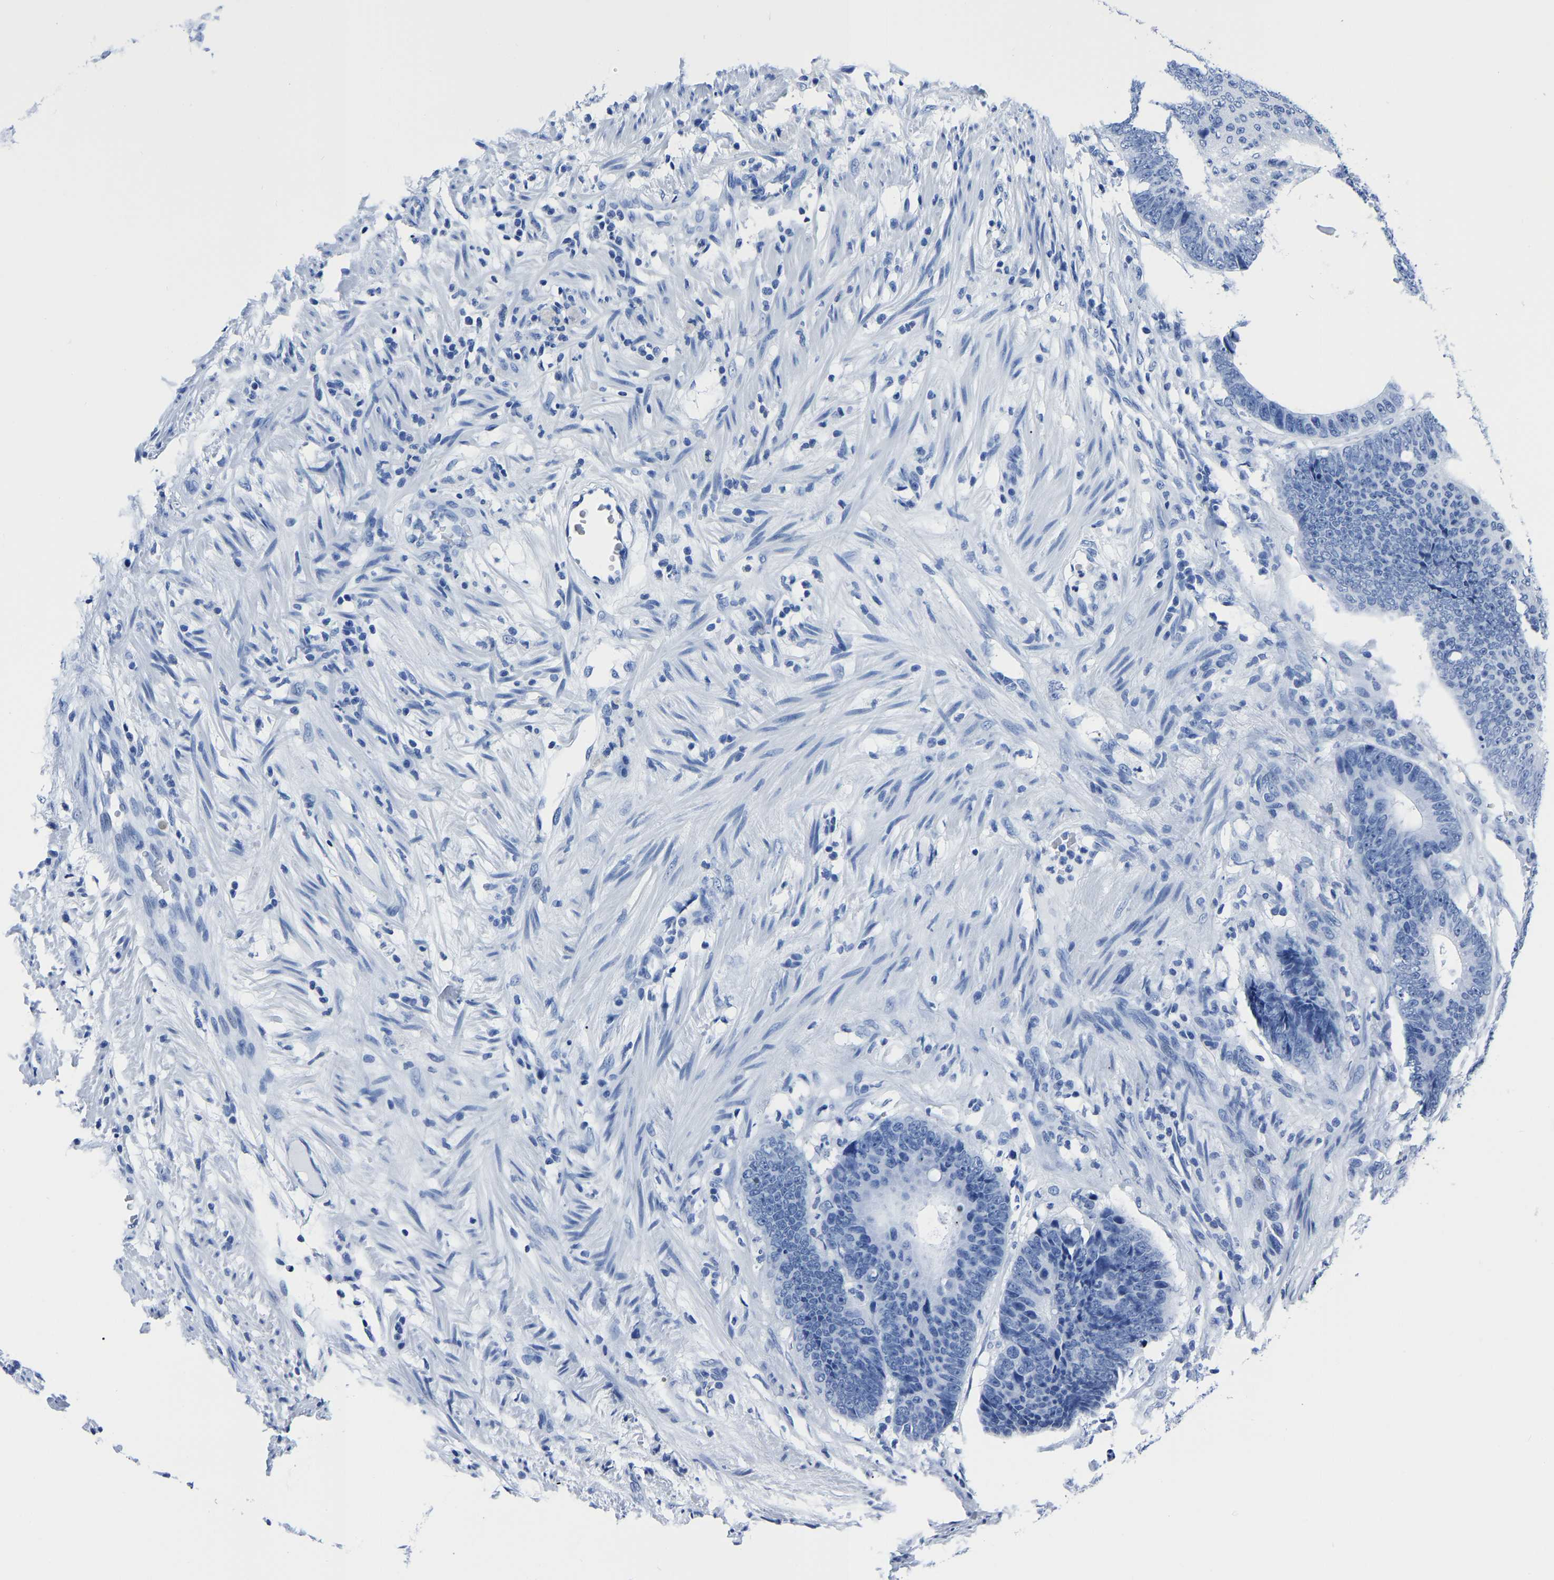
{"staining": {"intensity": "negative", "quantity": "none", "location": "none"}, "tissue": "colorectal cancer", "cell_type": "Tumor cells", "image_type": "cancer", "snomed": [{"axis": "morphology", "description": "Adenocarcinoma, NOS"}, {"axis": "topography", "description": "Colon"}], "caption": "IHC photomicrograph of neoplastic tissue: colorectal cancer (adenocarcinoma) stained with DAB (3,3'-diaminobenzidine) reveals no significant protein expression in tumor cells.", "gene": "IMPG2", "patient": {"sex": "male", "age": 56}}